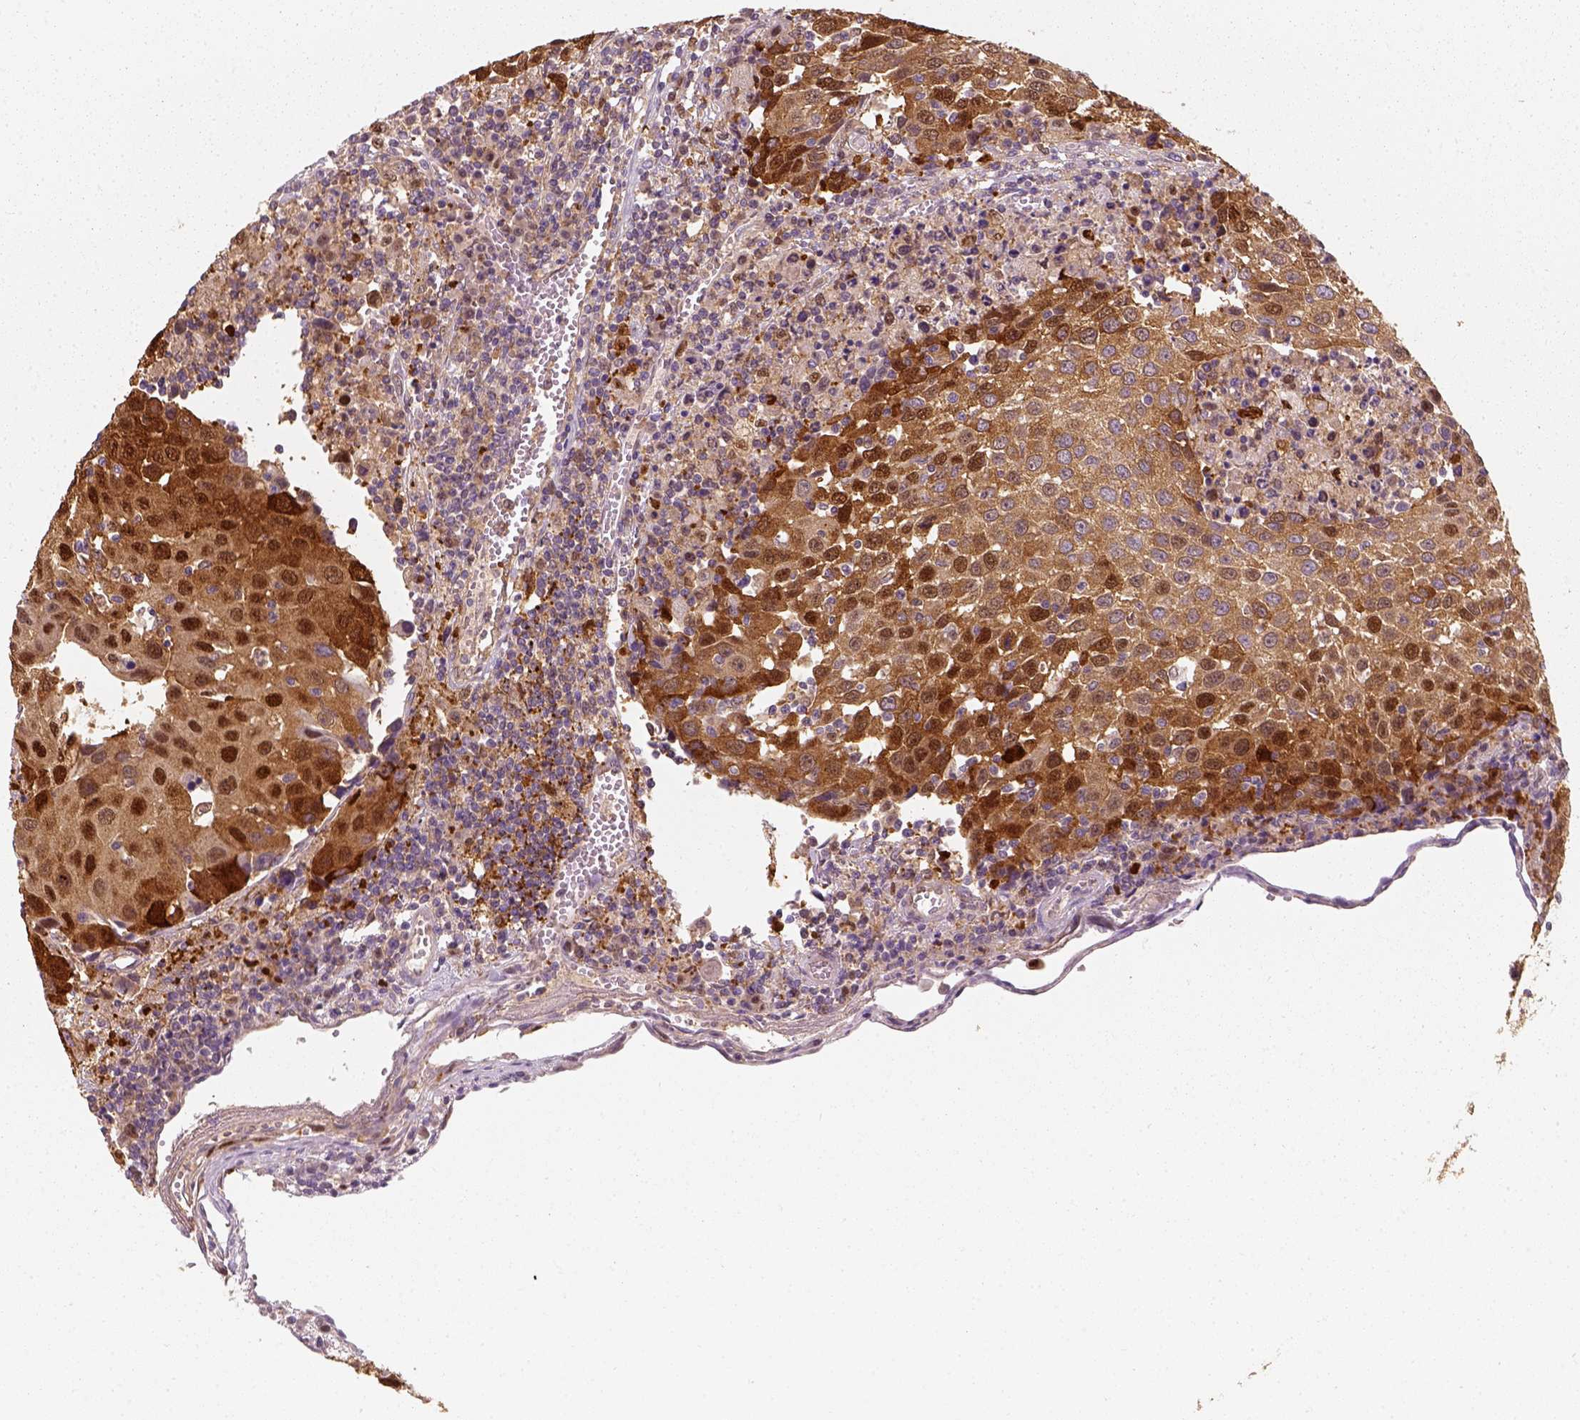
{"staining": {"intensity": "strong", "quantity": ">75%", "location": "cytoplasmic/membranous,nuclear"}, "tissue": "urothelial cancer", "cell_type": "Tumor cells", "image_type": "cancer", "snomed": [{"axis": "morphology", "description": "Urothelial carcinoma, High grade"}, {"axis": "topography", "description": "Urinary bladder"}], "caption": "Immunohistochemical staining of urothelial carcinoma (high-grade) reveals high levels of strong cytoplasmic/membranous and nuclear positivity in approximately >75% of tumor cells.", "gene": "SQSTM1", "patient": {"sex": "female", "age": 85}}